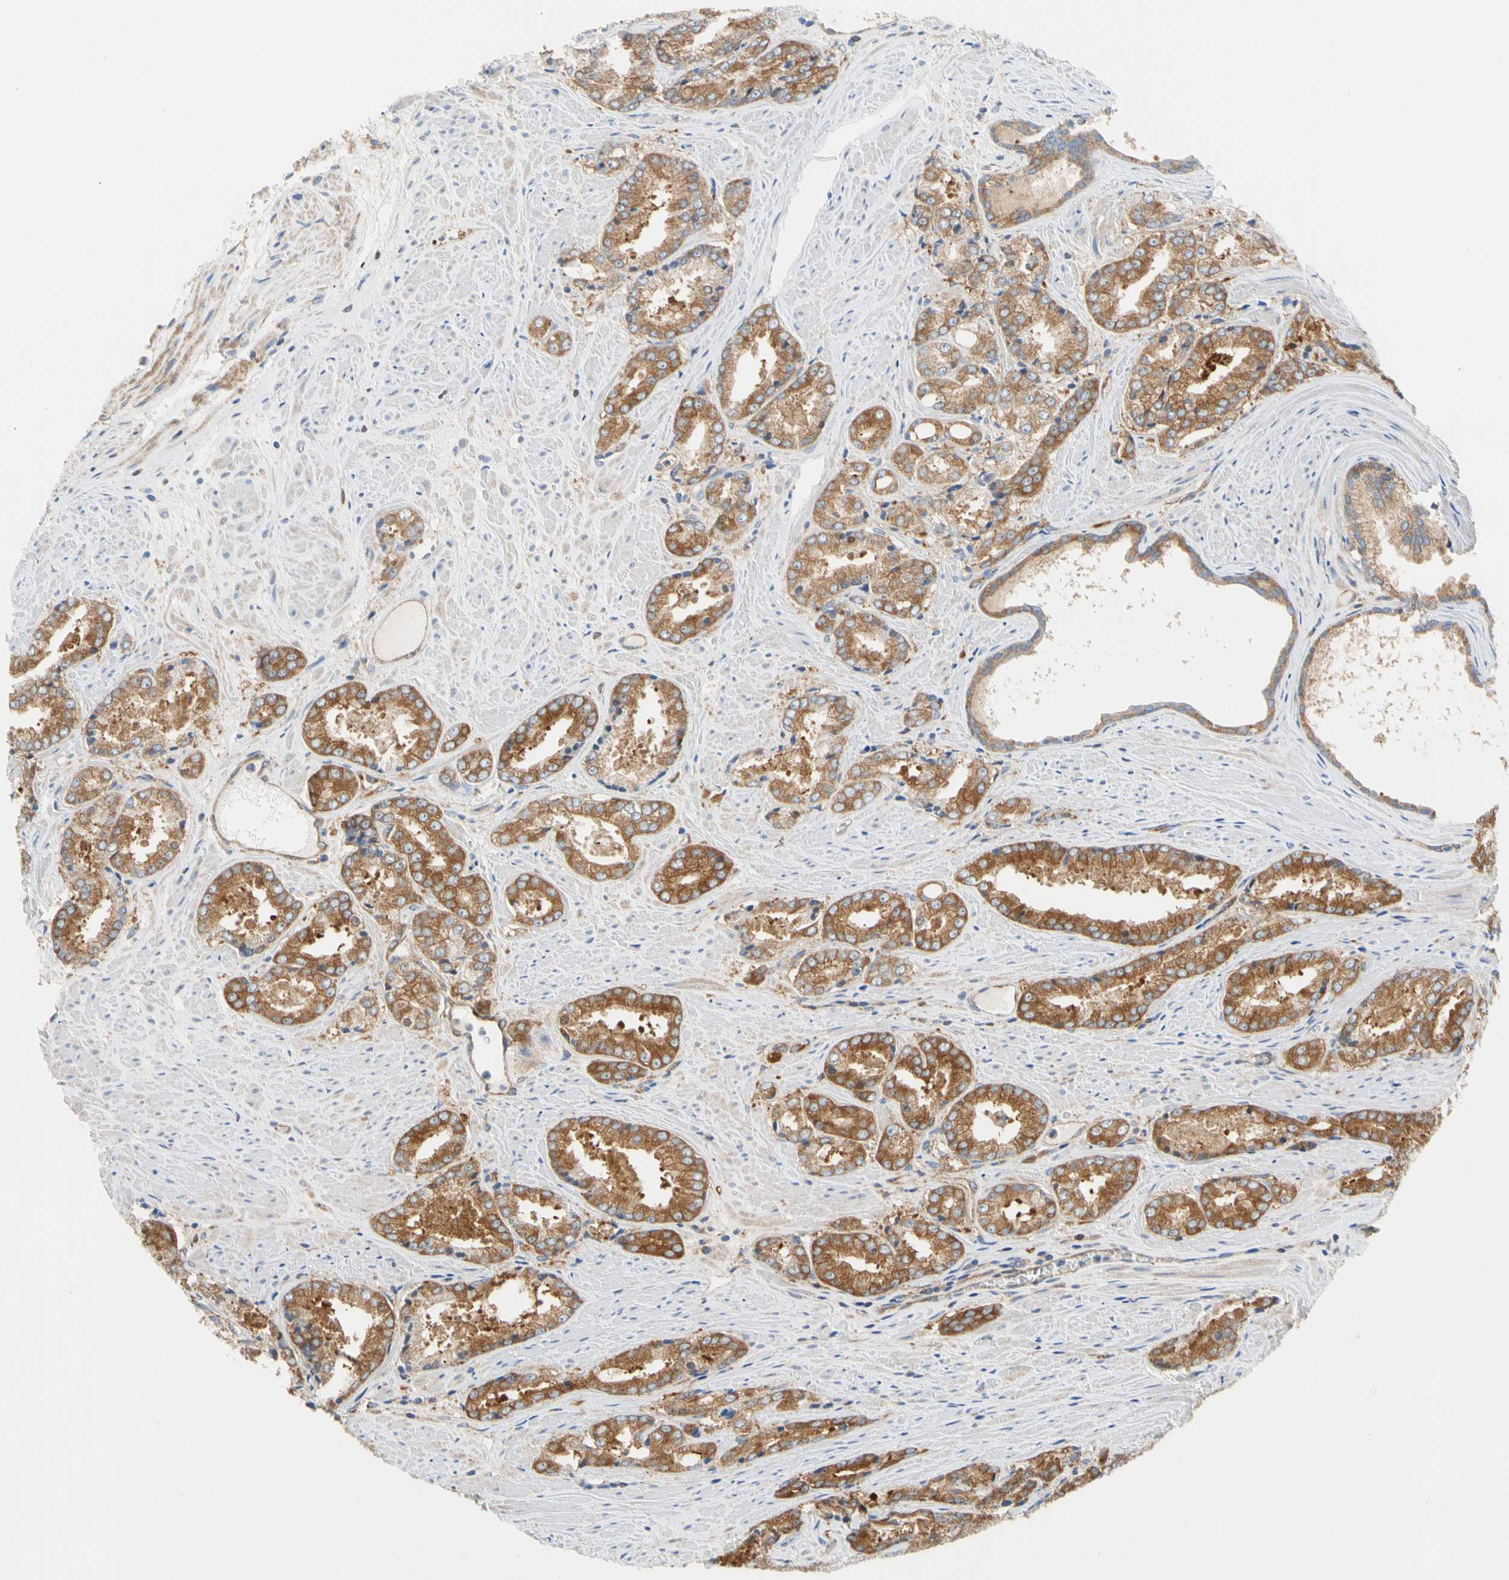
{"staining": {"intensity": "strong", "quantity": ">75%", "location": "cytoplasmic/membranous"}, "tissue": "prostate cancer", "cell_type": "Tumor cells", "image_type": "cancer", "snomed": [{"axis": "morphology", "description": "Adenocarcinoma, Low grade"}, {"axis": "topography", "description": "Prostate"}], "caption": "Human prostate cancer stained with a brown dye demonstrates strong cytoplasmic/membranous positive expression in approximately >75% of tumor cells.", "gene": "GPHN", "patient": {"sex": "male", "age": 64}}